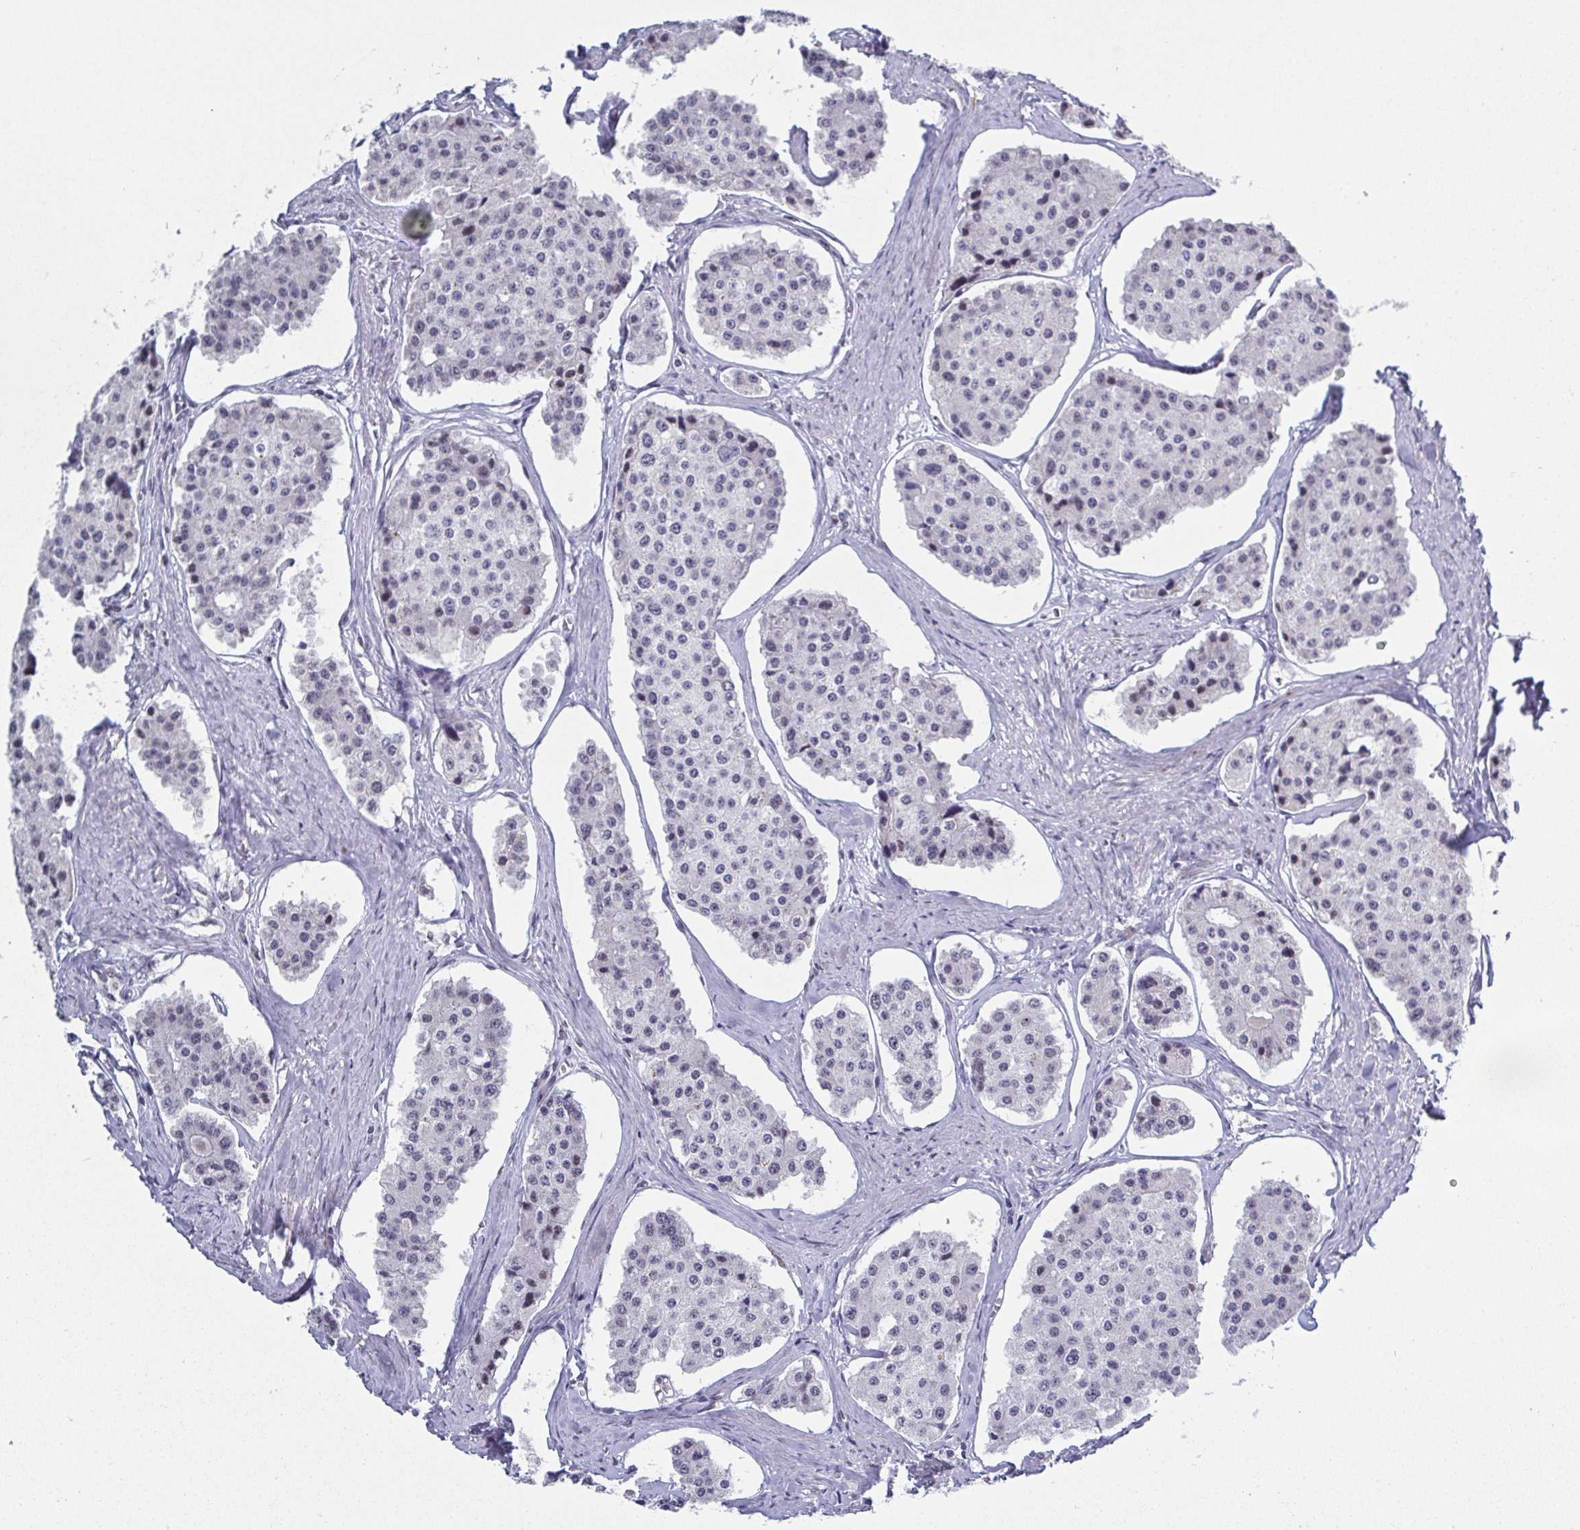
{"staining": {"intensity": "negative", "quantity": "none", "location": "none"}, "tissue": "carcinoid", "cell_type": "Tumor cells", "image_type": "cancer", "snomed": [{"axis": "morphology", "description": "Carcinoid, malignant, NOS"}, {"axis": "topography", "description": "Small intestine"}], "caption": "This histopathology image is of malignant carcinoid stained with immunohistochemistry (IHC) to label a protein in brown with the nuclei are counter-stained blue. There is no expression in tumor cells. The staining is performed using DAB brown chromogen with nuclei counter-stained in using hematoxylin.", "gene": "TMEM92", "patient": {"sex": "female", "age": 65}}